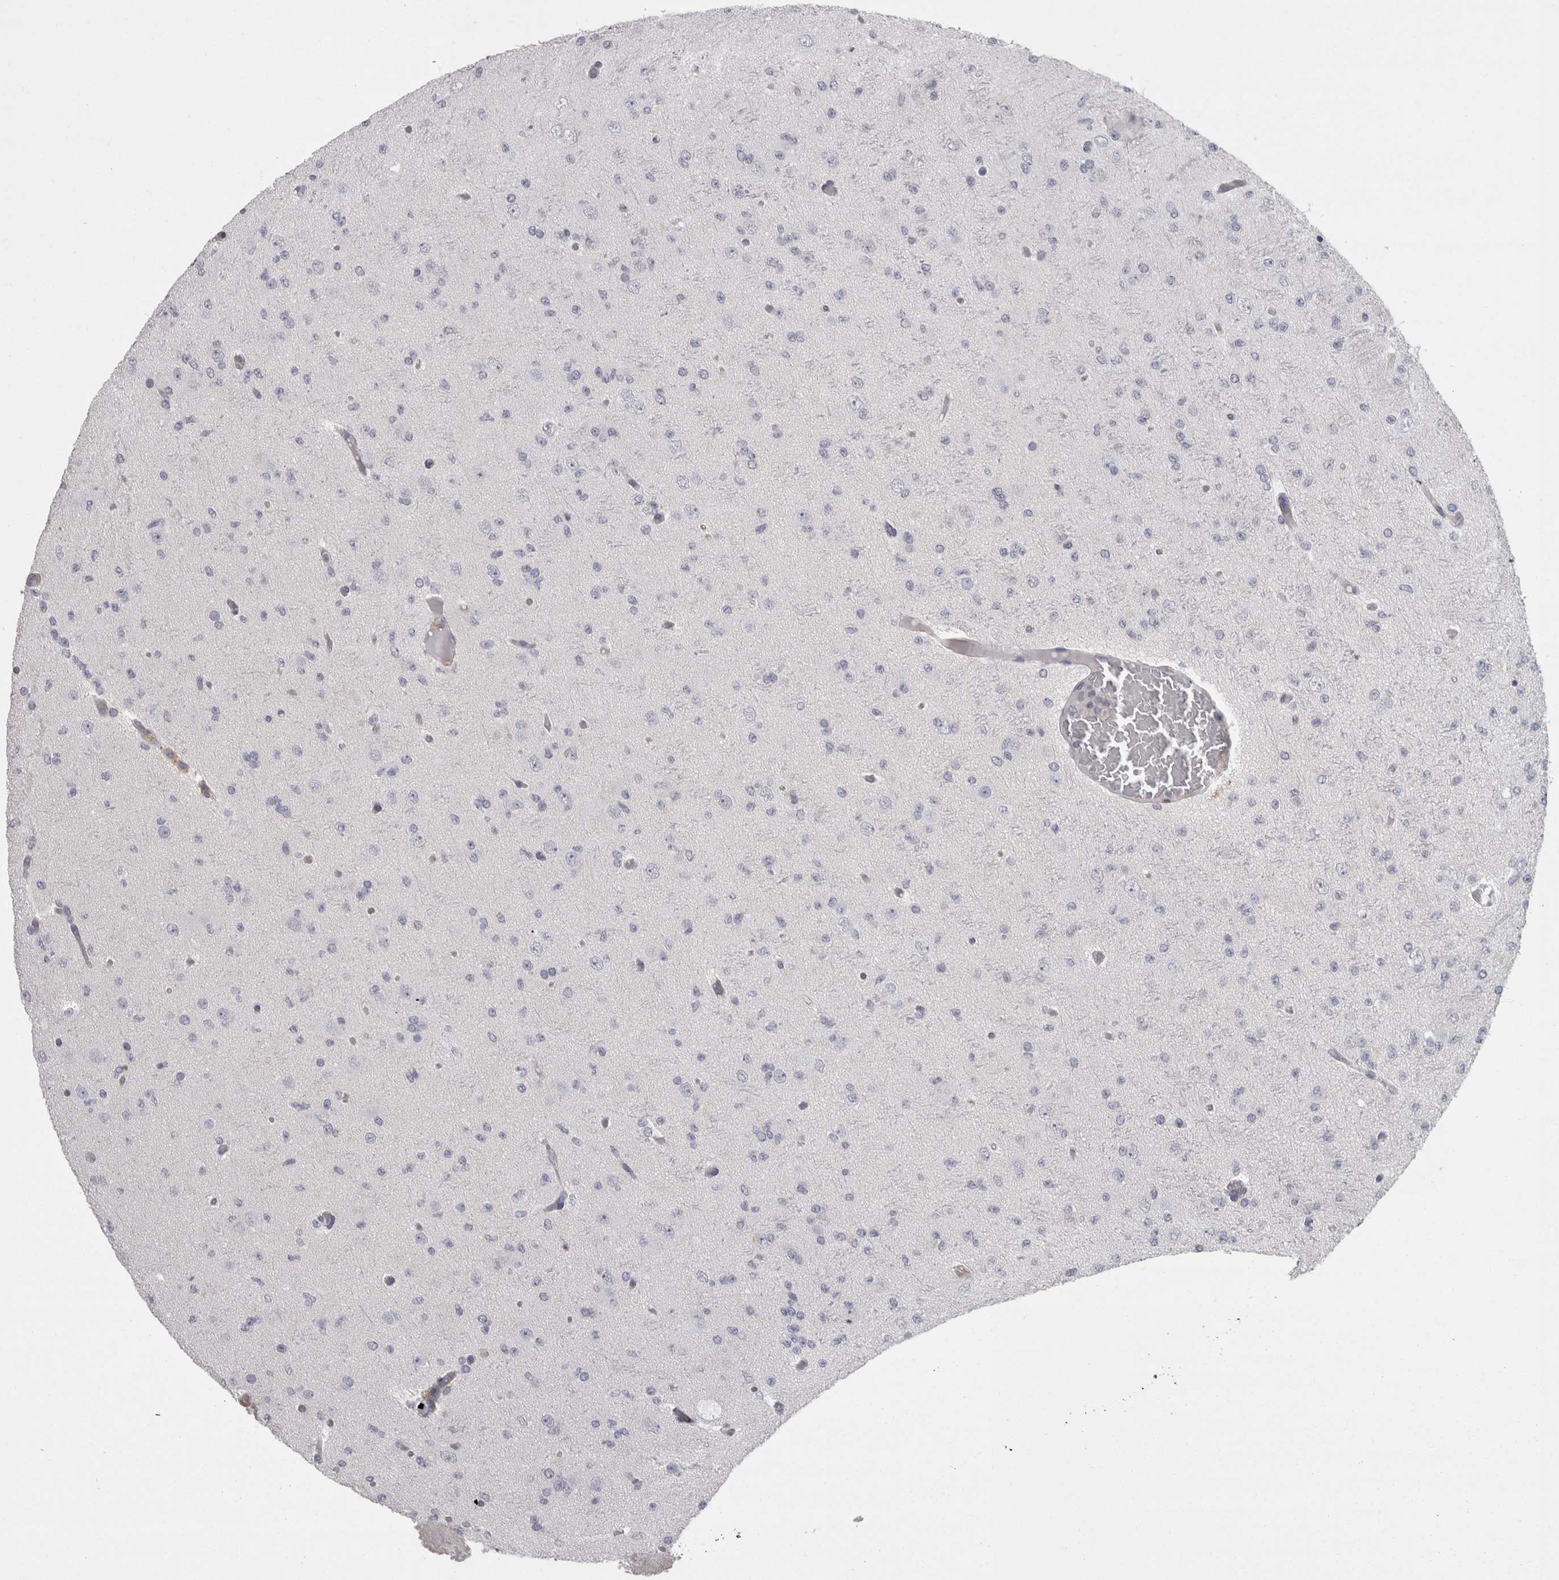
{"staining": {"intensity": "negative", "quantity": "none", "location": "none"}, "tissue": "glioma", "cell_type": "Tumor cells", "image_type": "cancer", "snomed": [{"axis": "morphology", "description": "Glioma, malignant, Low grade"}, {"axis": "topography", "description": "Brain"}], "caption": "This is an immunohistochemistry (IHC) micrograph of glioma. There is no expression in tumor cells.", "gene": "LYZL6", "patient": {"sex": "female", "age": 22}}